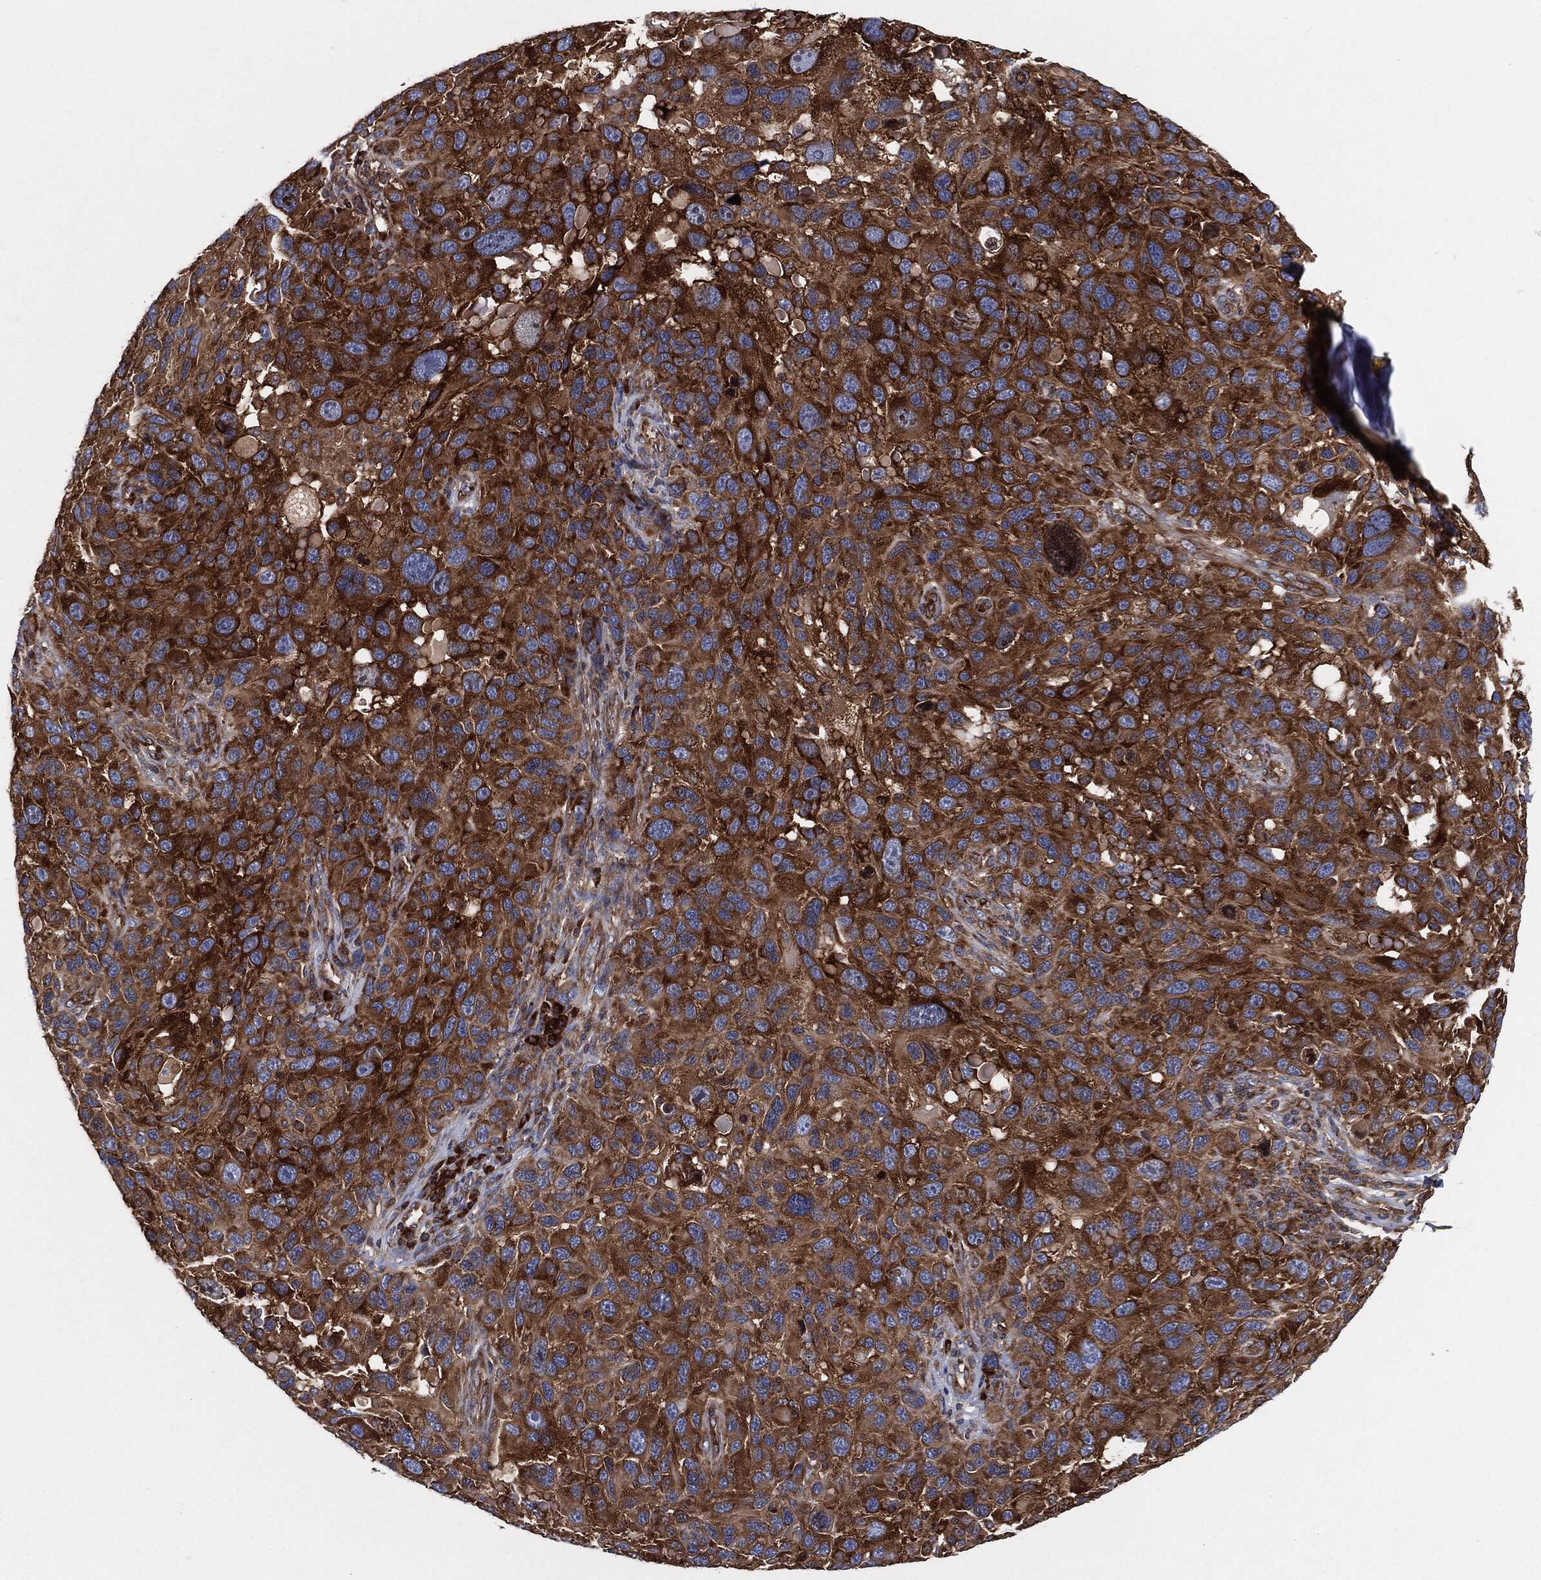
{"staining": {"intensity": "strong", "quantity": ">75%", "location": "cytoplasmic/membranous"}, "tissue": "melanoma", "cell_type": "Tumor cells", "image_type": "cancer", "snomed": [{"axis": "morphology", "description": "Malignant melanoma, NOS"}, {"axis": "topography", "description": "Skin"}], "caption": "Immunohistochemical staining of human malignant melanoma shows high levels of strong cytoplasmic/membranous staining in about >75% of tumor cells.", "gene": "EIF2S2", "patient": {"sex": "male", "age": 53}}